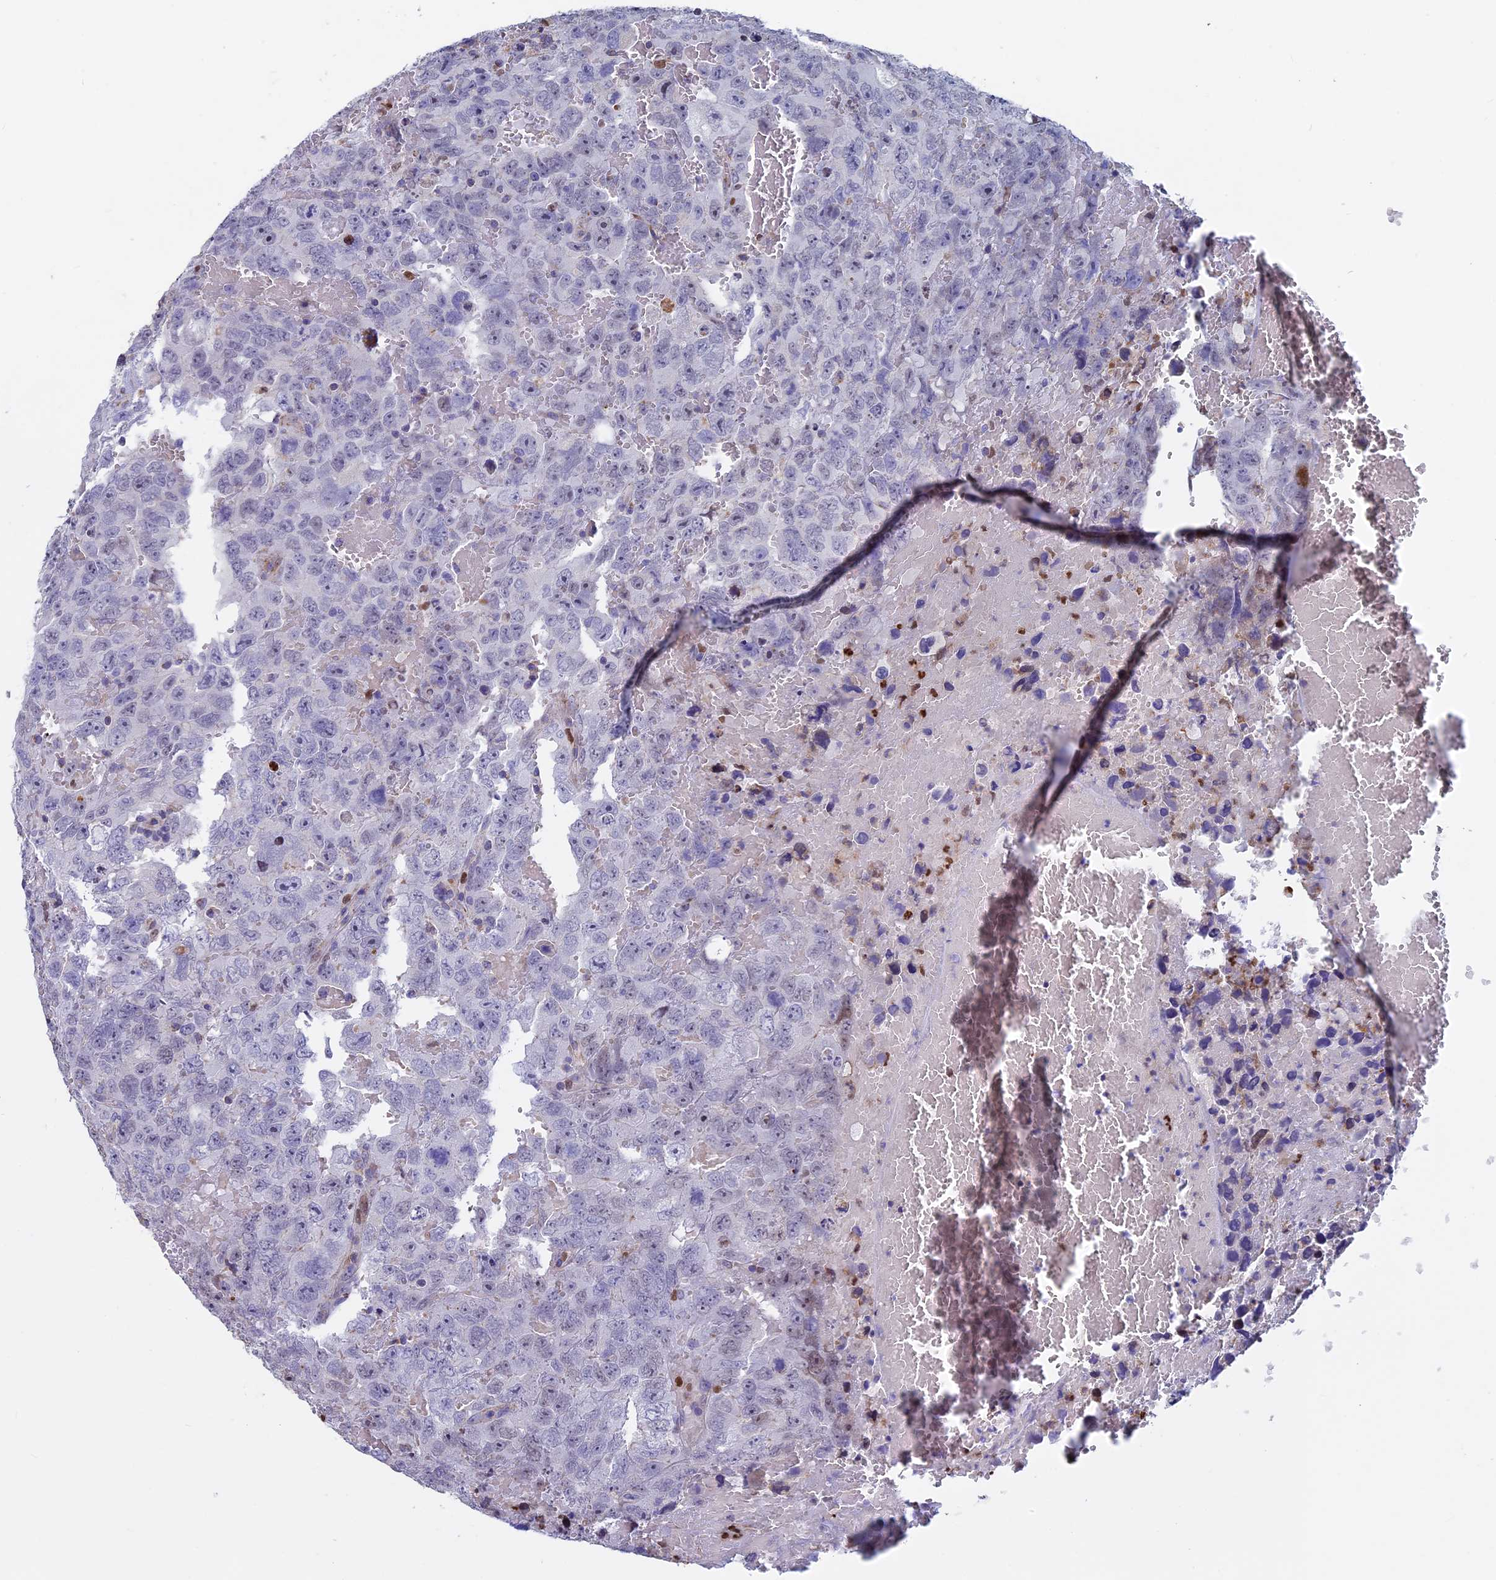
{"staining": {"intensity": "weak", "quantity": "<25%", "location": "nuclear"}, "tissue": "testis cancer", "cell_type": "Tumor cells", "image_type": "cancer", "snomed": [{"axis": "morphology", "description": "Carcinoma, Embryonal, NOS"}, {"axis": "topography", "description": "Testis"}], "caption": "A high-resolution photomicrograph shows immunohistochemistry staining of embryonal carcinoma (testis), which reveals no significant expression in tumor cells.", "gene": "ACSS1", "patient": {"sex": "male", "age": 45}}